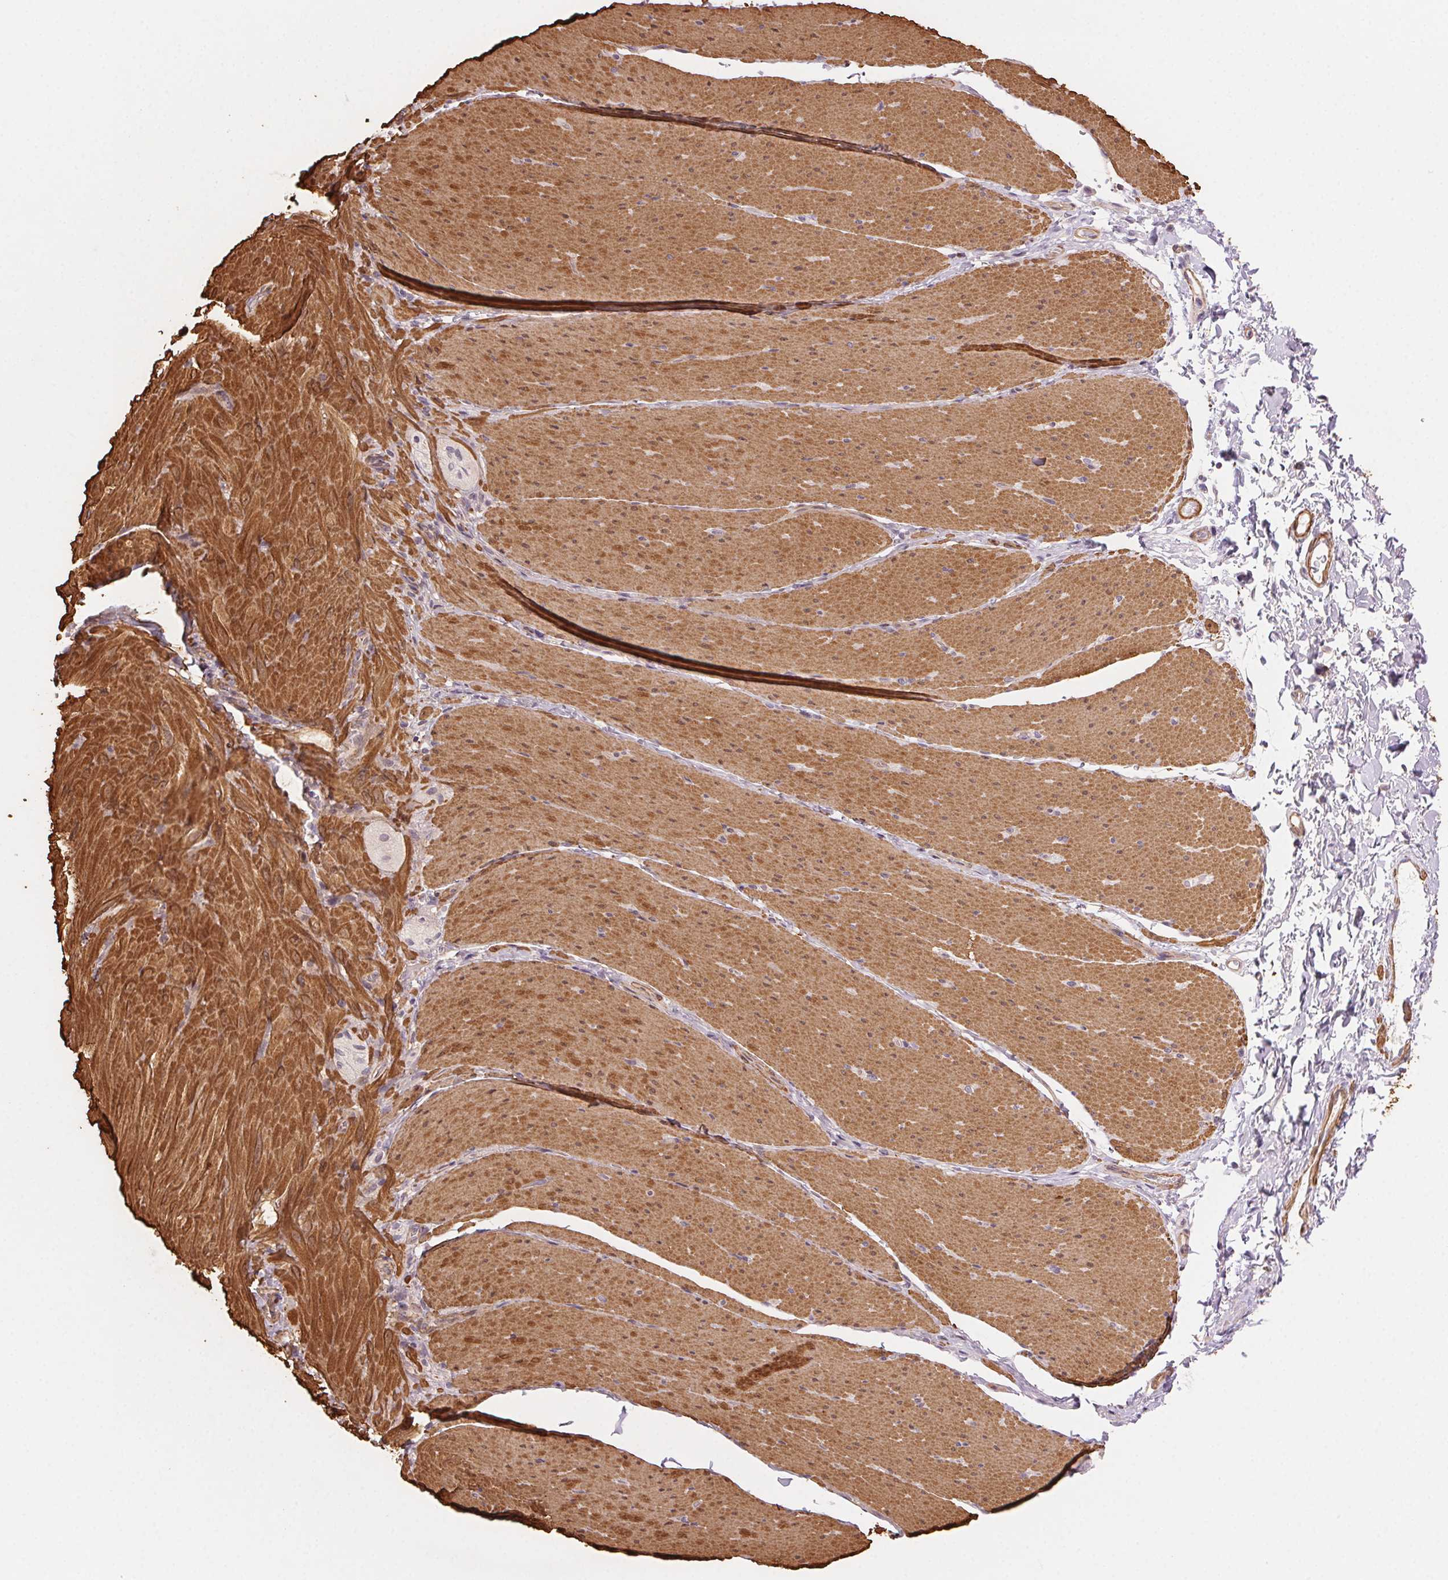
{"staining": {"intensity": "strong", "quantity": ">75%", "location": "cytoplasmic/membranous"}, "tissue": "smooth muscle", "cell_type": "Smooth muscle cells", "image_type": "normal", "snomed": [{"axis": "morphology", "description": "Normal tissue, NOS"}, {"axis": "topography", "description": "Smooth muscle"}, {"axis": "topography", "description": "Colon"}], "caption": "Protein positivity by immunohistochemistry shows strong cytoplasmic/membranous staining in about >75% of smooth muscle cells in normal smooth muscle.", "gene": "GPX8", "patient": {"sex": "male", "age": 73}}